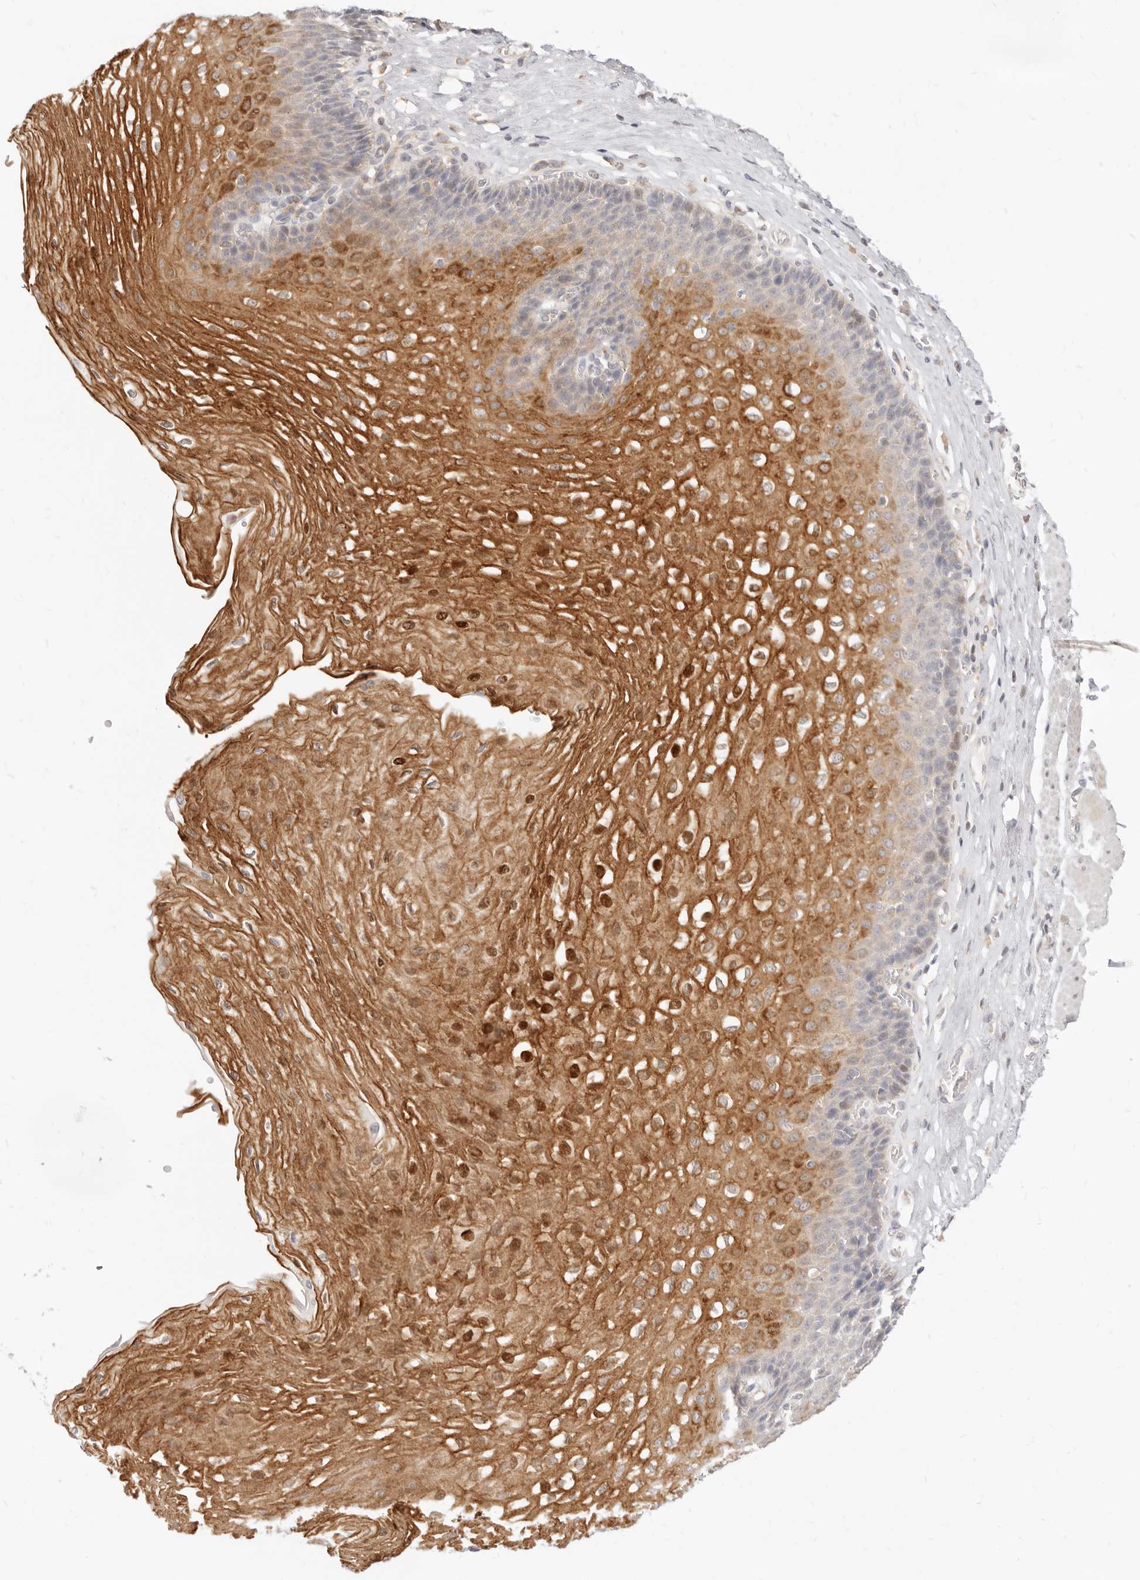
{"staining": {"intensity": "strong", "quantity": "25%-75%", "location": "cytoplasmic/membranous,nuclear"}, "tissue": "esophagus", "cell_type": "Squamous epithelial cells", "image_type": "normal", "snomed": [{"axis": "morphology", "description": "Normal tissue, NOS"}, {"axis": "topography", "description": "Esophagus"}], "caption": "Immunohistochemical staining of unremarkable esophagus reveals high levels of strong cytoplasmic/membranous,nuclear positivity in approximately 25%-75% of squamous epithelial cells. Using DAB (3,3'-diaminobenzidine) (brown) and hematoxylin (blue) stains, captured at high magnification using brightfield microscopy.", "gene": "LTB4R2", "patient": {"sex": "female", "age": 66}}